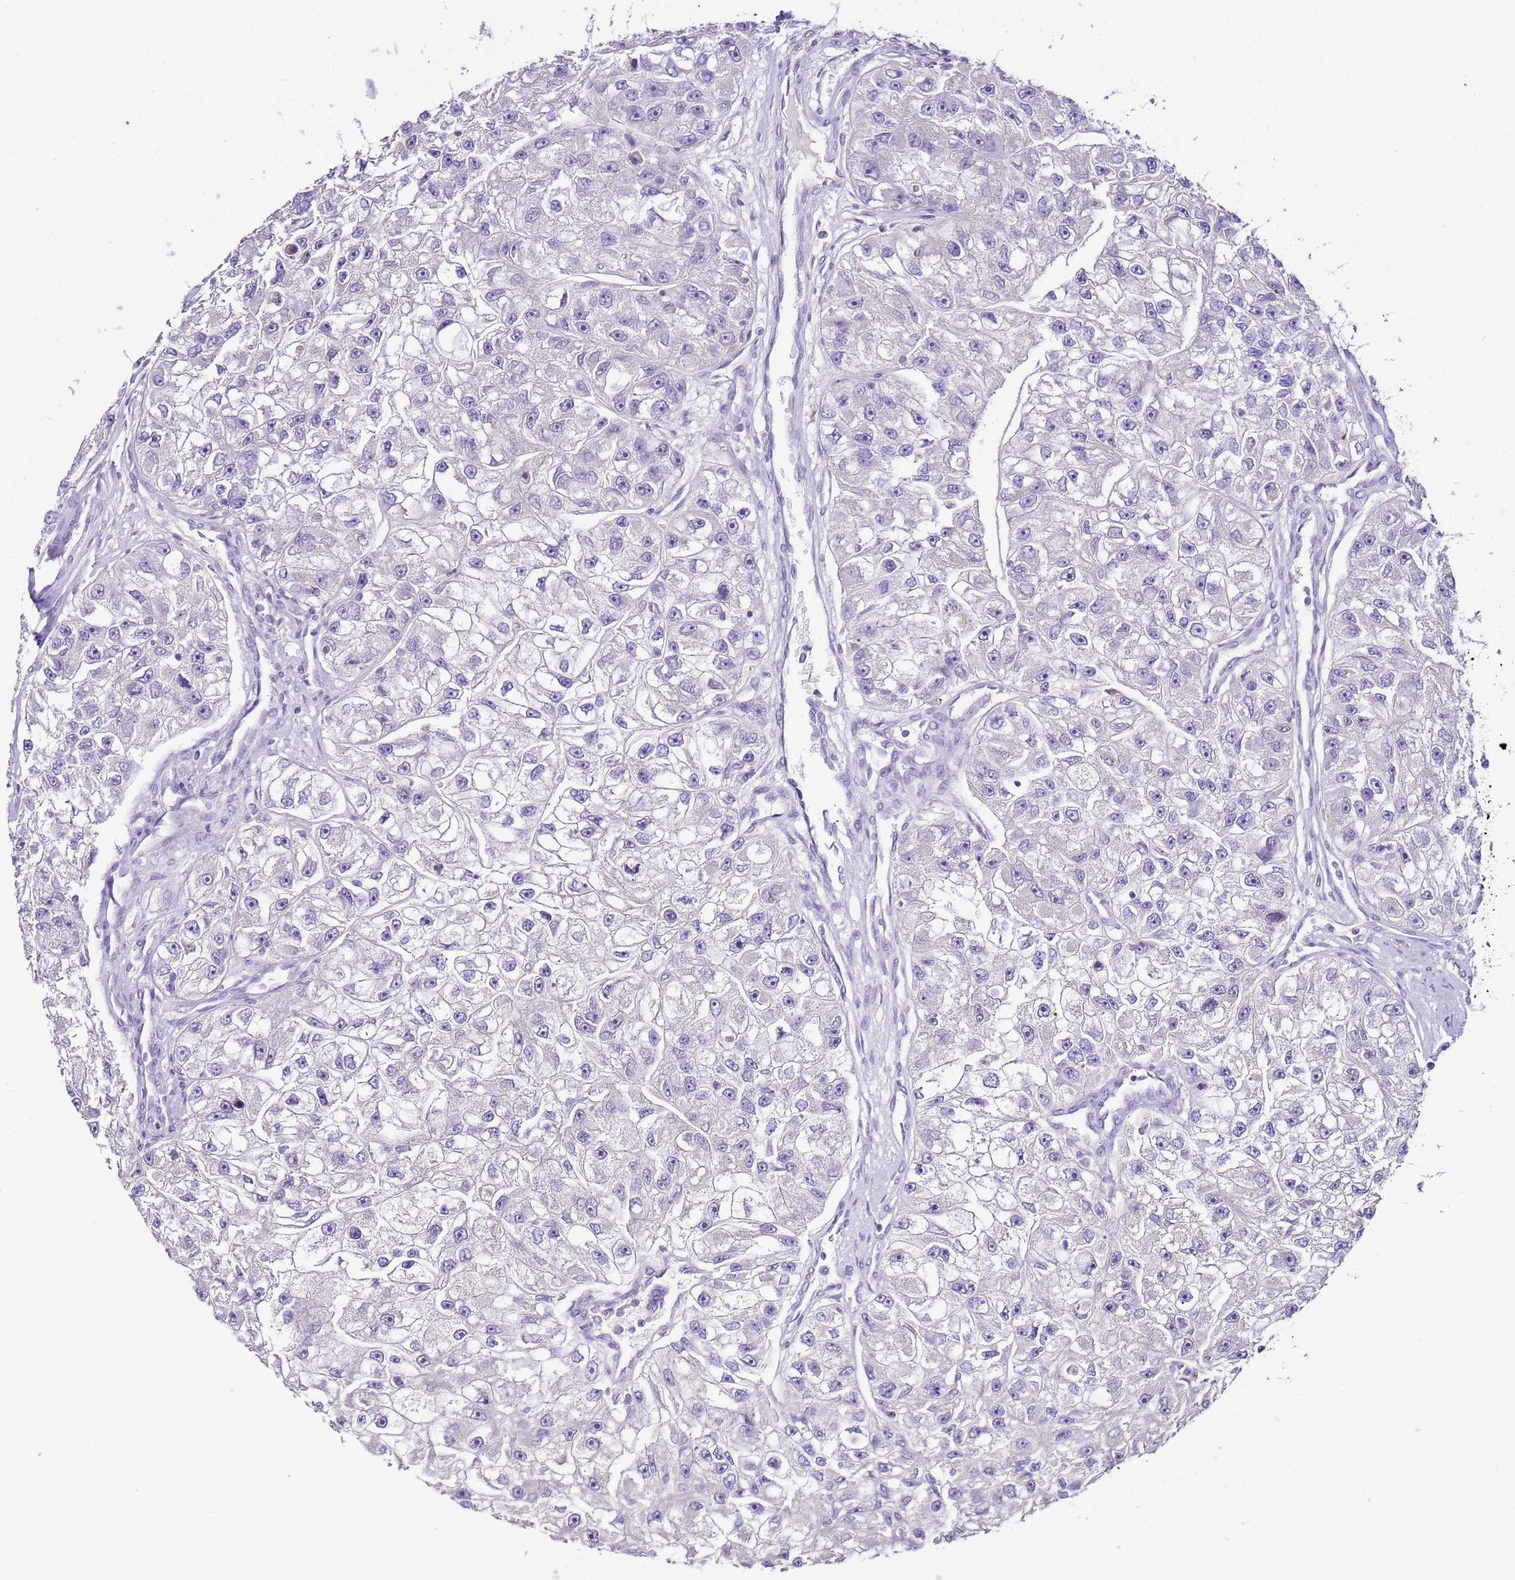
{"staining": {"intensity": "negative", "quantity": "none", "location": "none"}, "tissue": "renal cancer", "cell_type": "Tumor cells", "image_type": "cancer", "snomed": [{"axis": "morphology", "description": "Adenocarcinoma, NOS"}, {"axis": "topography", "description": "Kidney"}], "caption": "IHC histopathology image of neoplastic tissue: renal adenocarcinoma stained with DAB reveals no significant protein expression in tumor cells.", "gene": "IL2RG", "patient": {"sex": "male", "age": 63}}